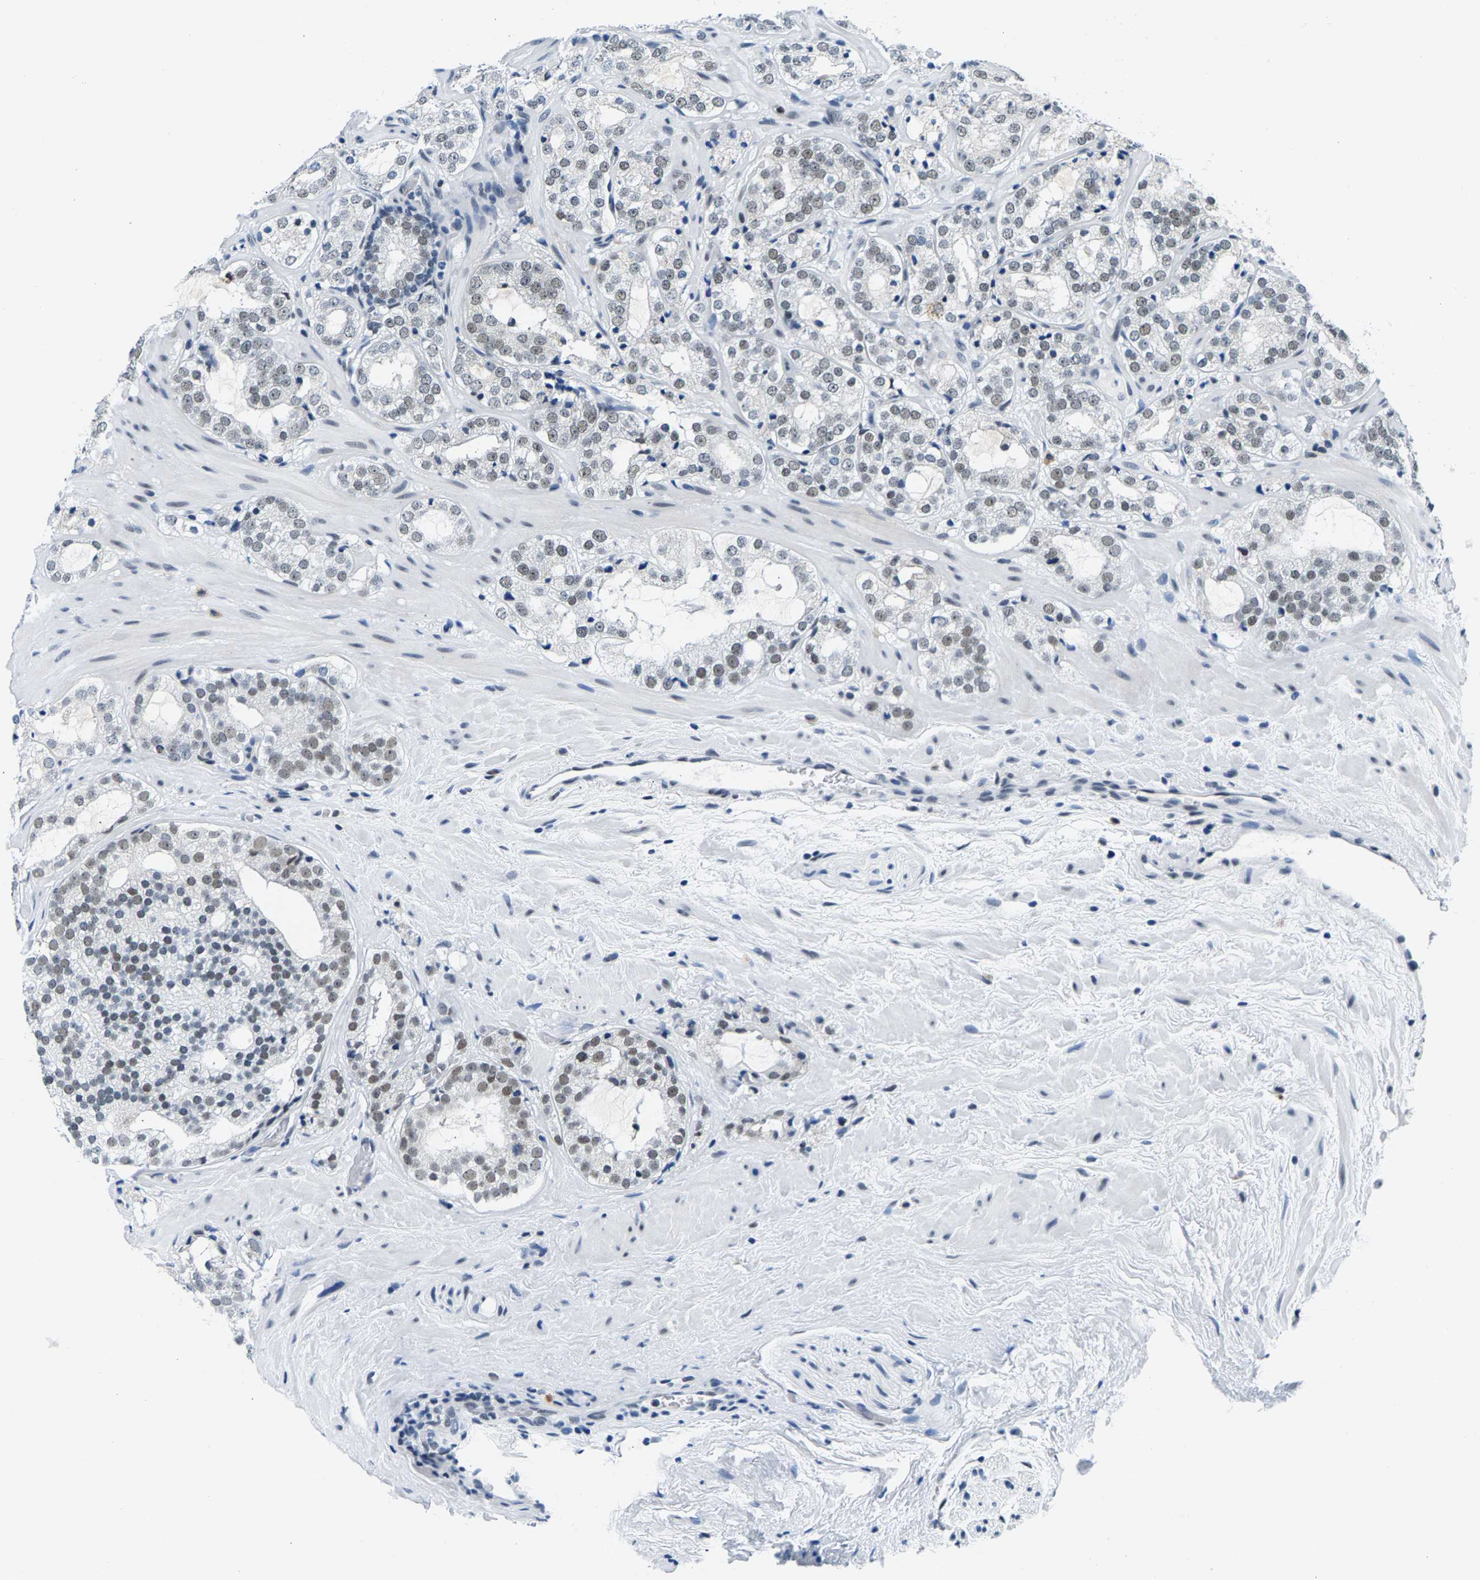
{"staining": {"intensity": "weak", "quantity": "<25%", "location": "nuclear"}, "tissue": "prostate cancer", "cell_type": "Tumor cells", "image_type": "cancer", "snomed": [{"axis": "morphology", "description": "Adenocarcinoma, High grade"}, {"axis": "topography", "description": "Prostate"}], "caption": "This is a micrograph of IHC staining of prostate high-grade adenocarcinoma, which shows no expression in tumor cells. (Brightfield microscopy of DAB IHC at high magnification).", "gene": "ATF2", "patient": {"sex": "male", "age": 64}}